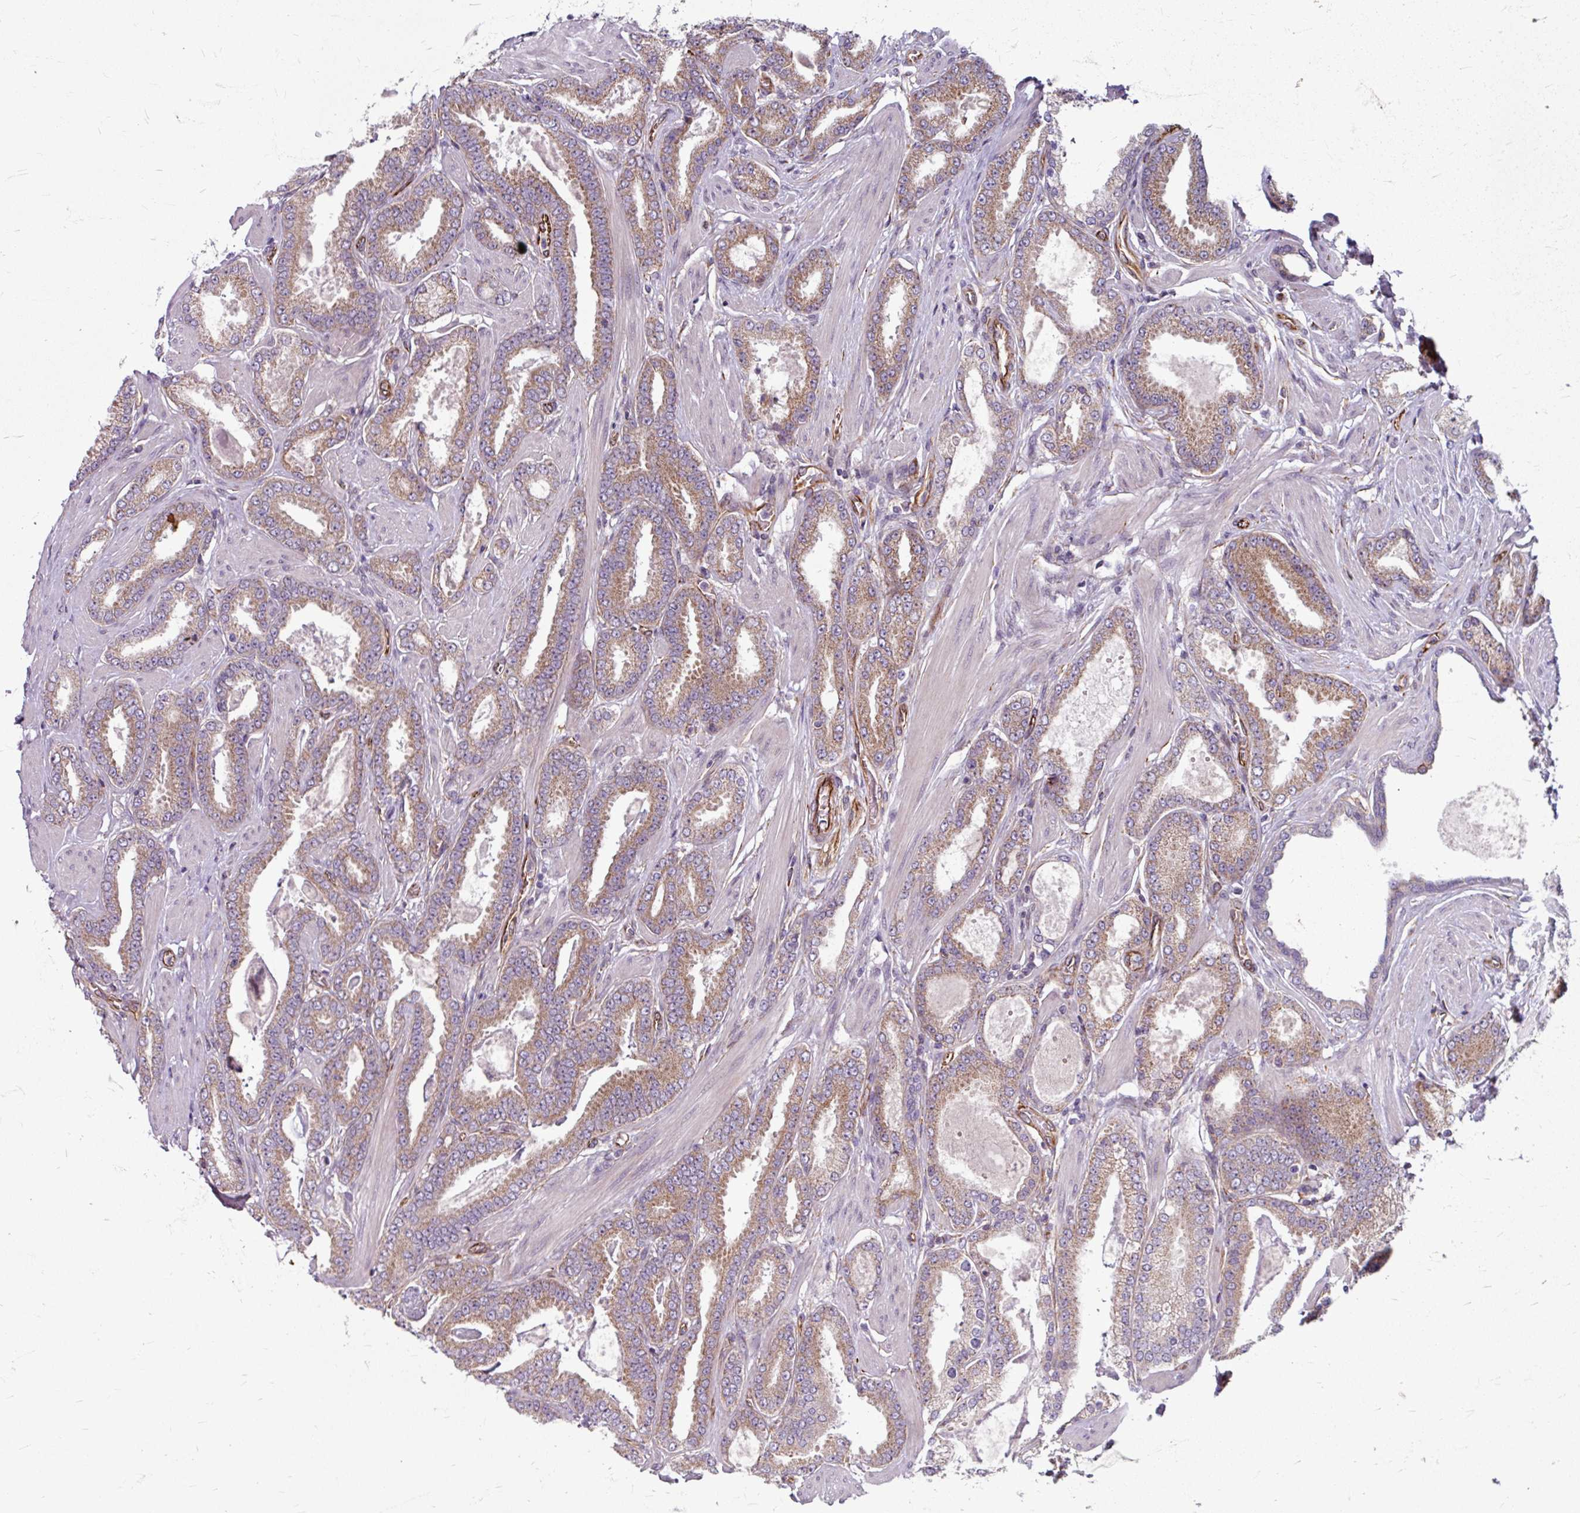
{"staining": {"intensity": "strong", "quantity": "<25%", "location": "cytoplasmic/membranous"}, "tissue": "prostate cancer", "cell_type": "Tumor cells", "image_type": "cancer", "snomed": [{"axis": "morphology", "description": "Adenocarcinoma, Low grade"}, {"axis": "topography", "description": "Prostate"}], "caption": "Protein positivity by immunohistochemistry displays strong cytoplasmic/membranous positivity in approximately <25% of tumor cells in prostate cancer (adenocarcinoma (low-grade)).", "gene": "DAAM2", "patient": {"sex": "male", "age": 42}}